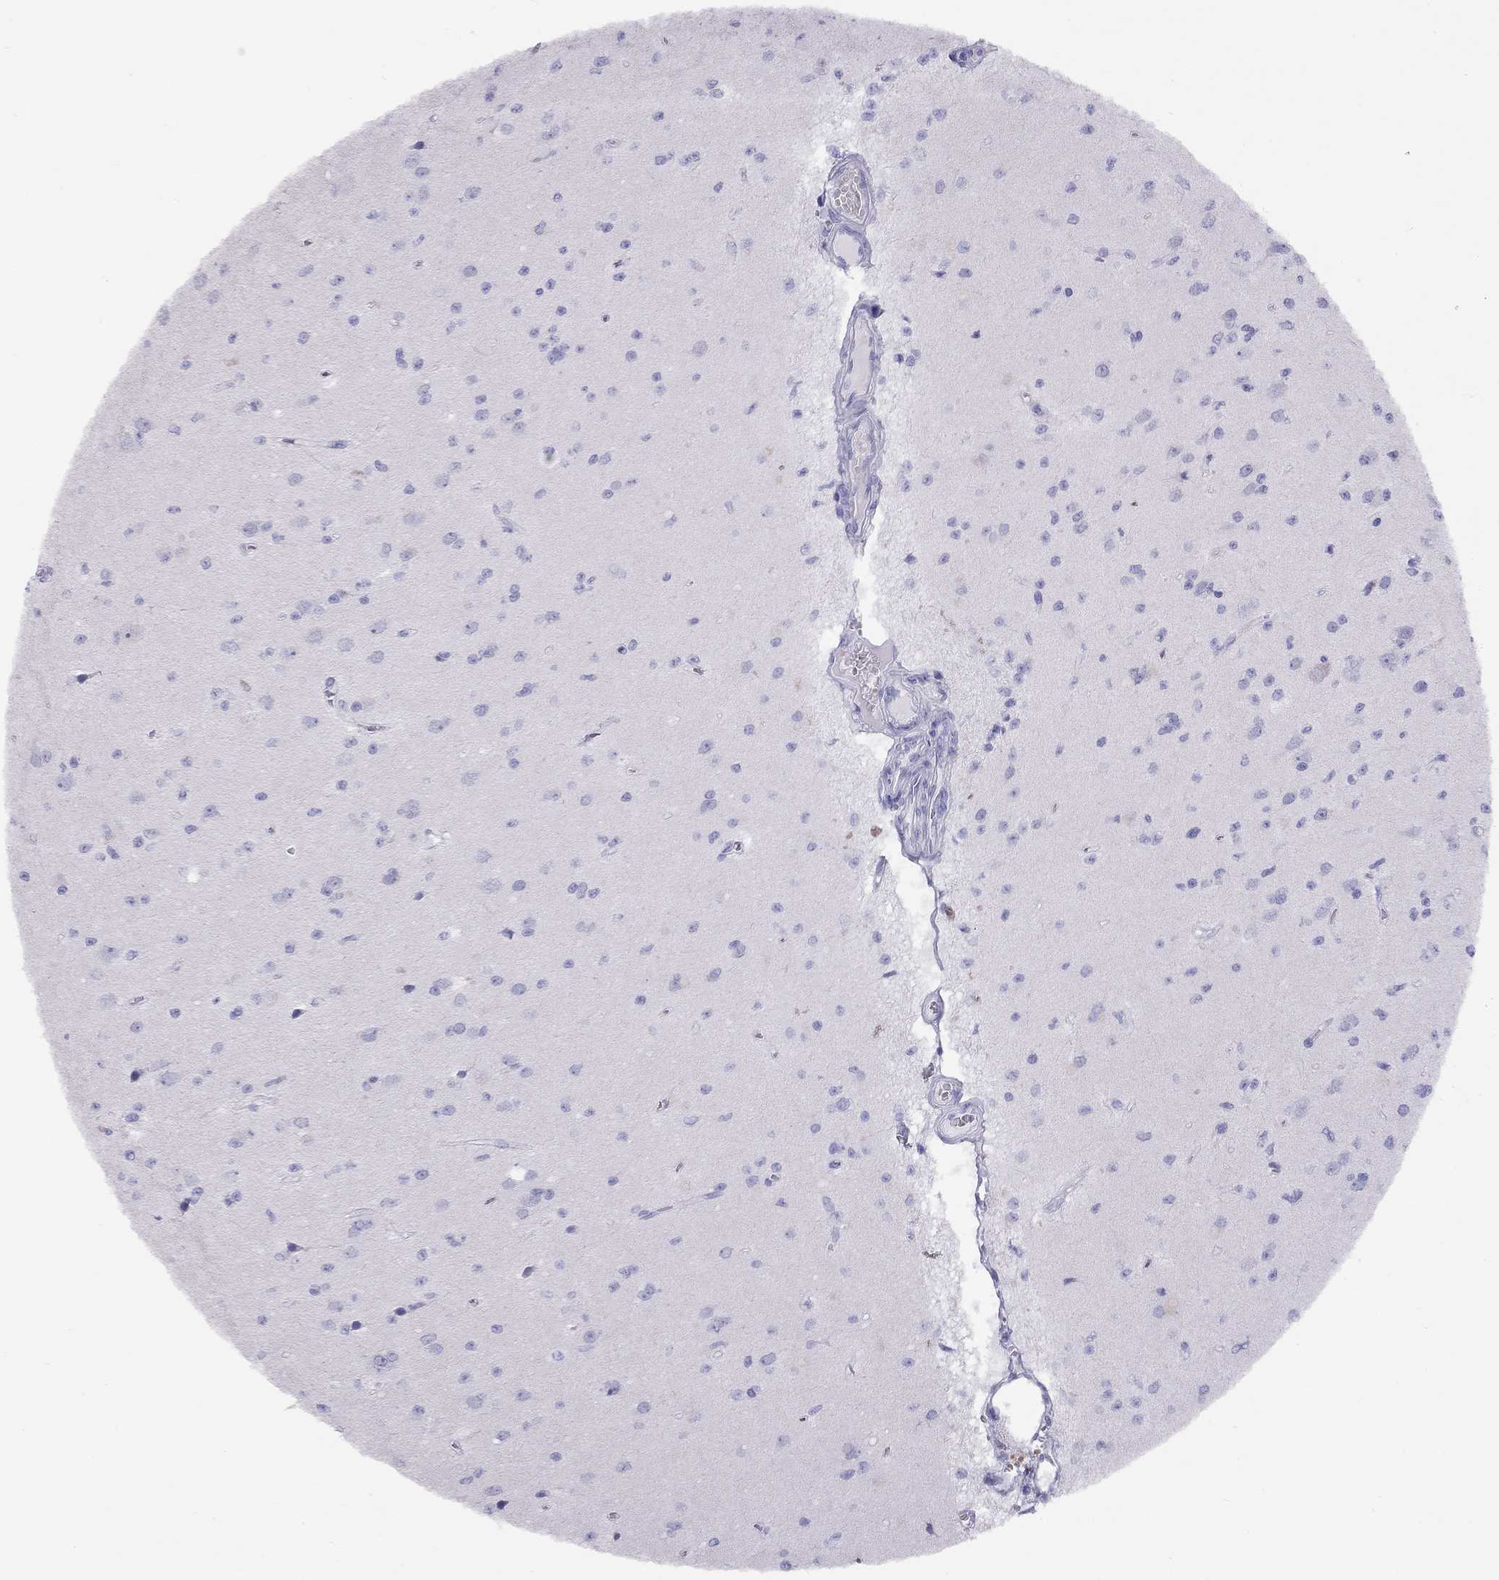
{"staining": {"intensity": "negative", "quantity": "none", "location": "none"}, "tissue": "glioma", "cell_type": "Tumor cells", "image_type": "cancer", "snomed": [{"axis": "morphology", "description": "Glioma, malignant, Low grade"}, {"axis": "topography", "description": "Brain"}], "caption": "The micrograph demonstrates no significant expression in tumor cells of glioma. Brightfield microscopy of IHC stained with DAB (brown) and hematoxylin (blue), captured at high magnification.", "gene": "LRIT2", "patient": {"sex": "female", "age": 45}}